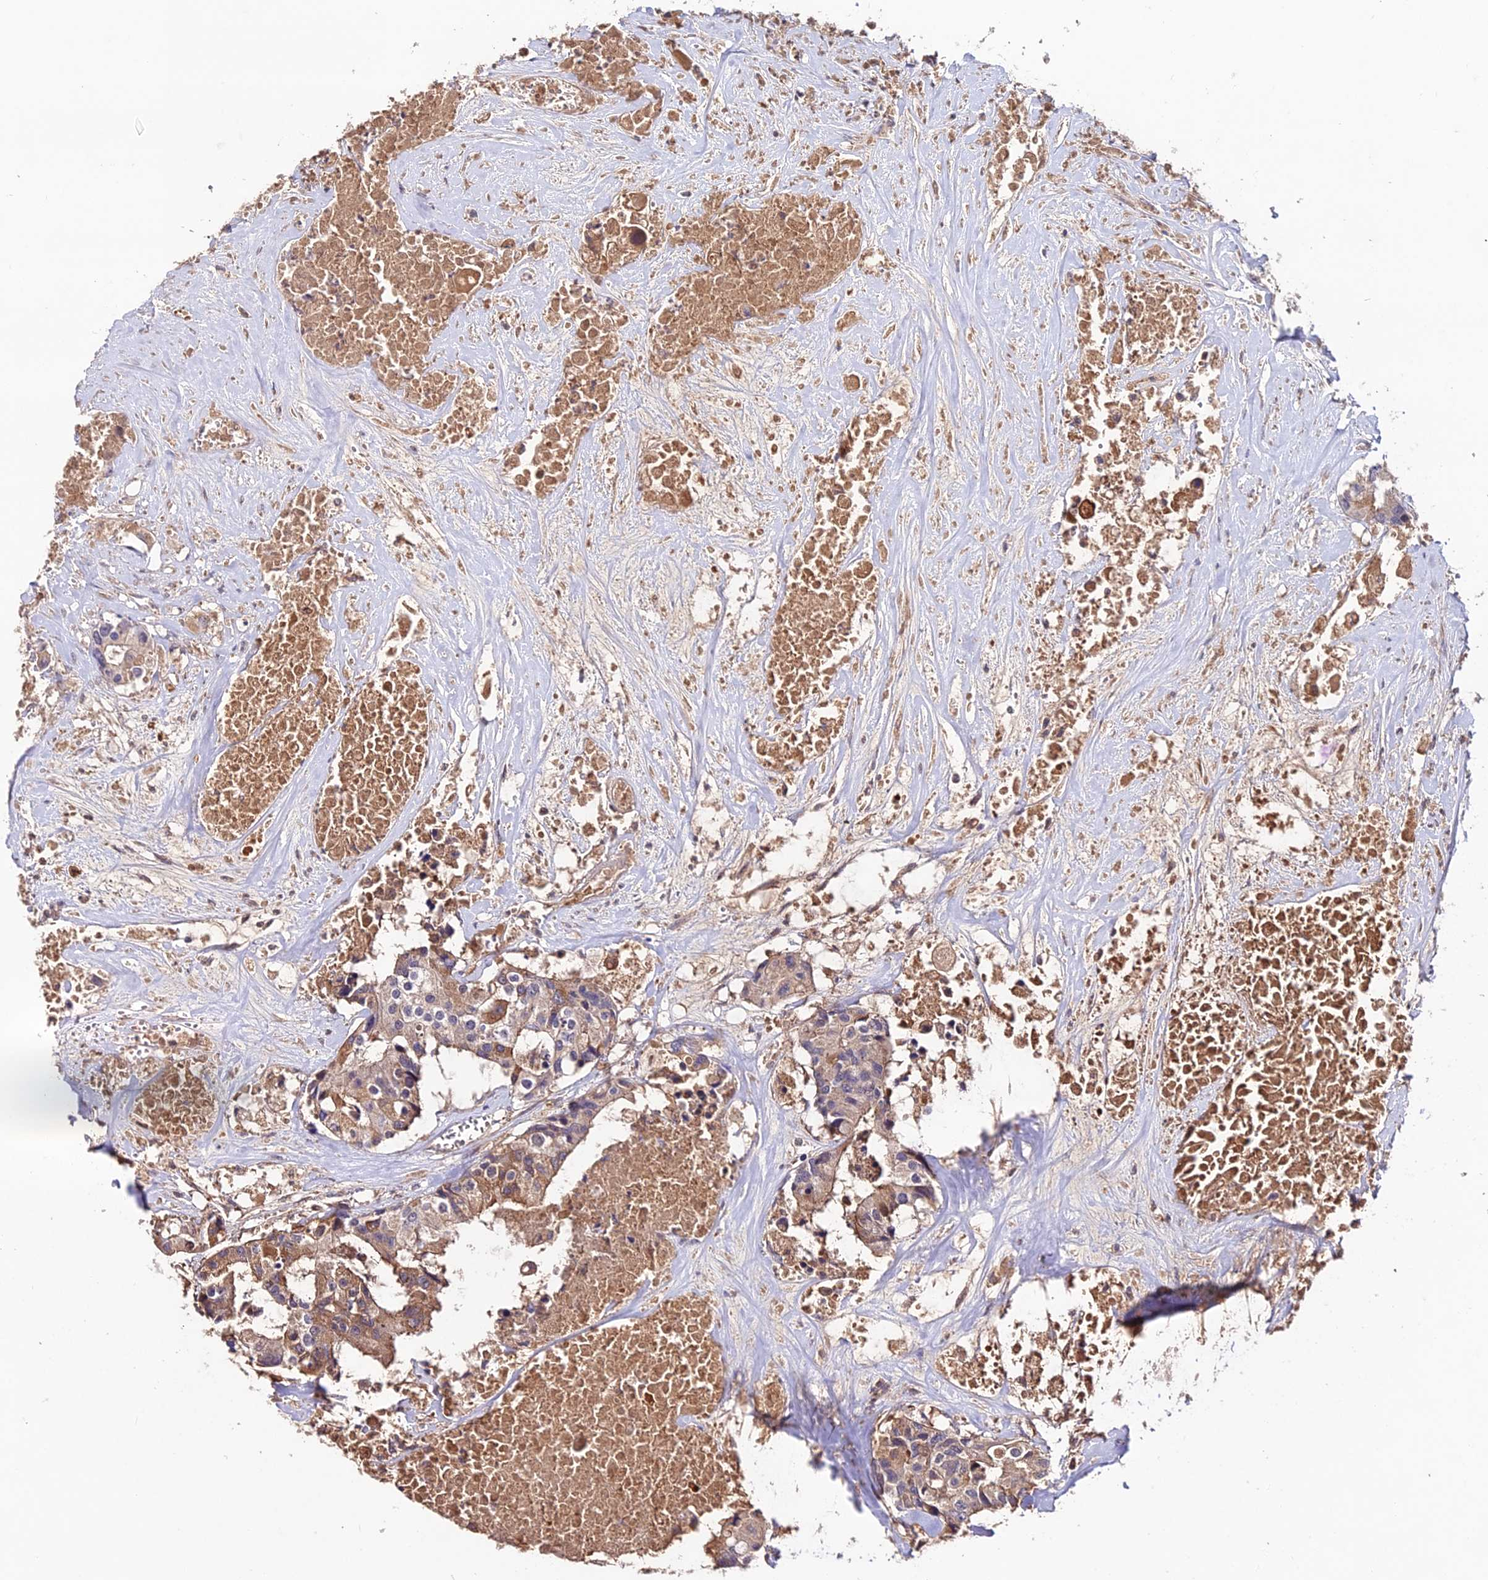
{"staining": {"intensity": "weak", "quantity": ">75%", "location": "cytoplasmic/membranous"}, "tissue": "colorectal cancer", "cell_type": "Tumor cells", "image_type": "cancer", "snomed": [{"axis": "morphology", "description": "Adenocarcinoma, NOS"}, {"axis": "topography", "description": "Colon"}], "caption": "Protein staining exhibits weak cytoplasmic/membranous expression in approximately >75% of tumor cells in adenocarcinoma (colorectal). The protein is stained brown, and the nuclei are stained in blue (DAB (3,3'-diaminobenzidine) IHC with brightfield microscopy, high magnification).", "gene": "KCTD16", "patient": {"sex": "male", "age": 77}}